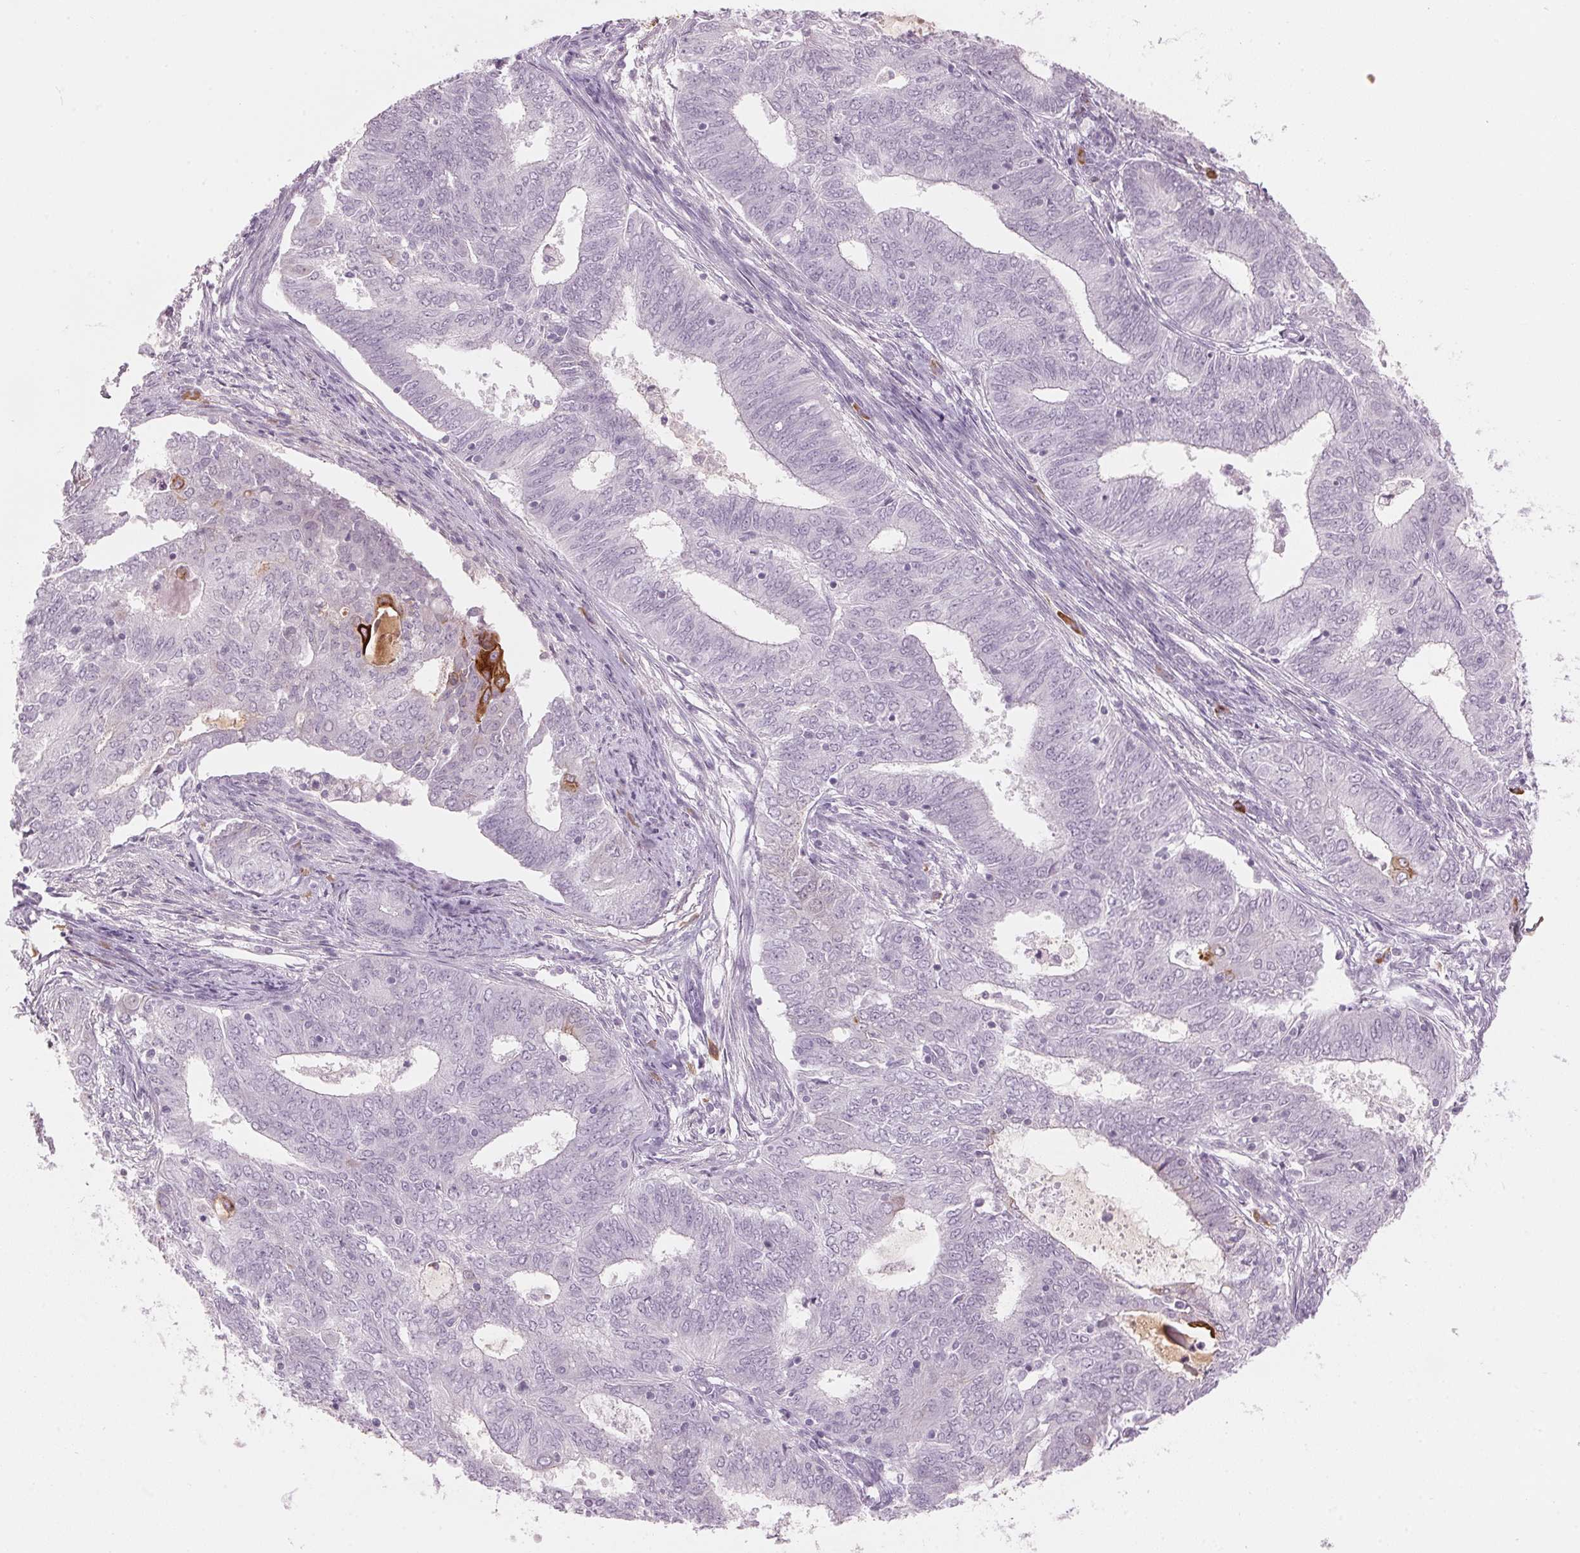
{"staining": {"intensity": "strong", "quantity": "<25%", "location": "cytoplasmic/membranous"}, "tissue": "endometrial cancer", "cell_type": "Tumor cells", "image_type": "cancer", "snomed": [{"axis": "morphology", "description": "Adenocarcinoma, NOS"}, {"axis": "topography", "description": "Endometrium"}], "caption": "Immunohistochemical staining of endometrial adenocarcinoma exhibits medium levels of strong cytoplasmic/membranous staining in about <25% of tumor cells. The staining was performed using DAB (3,3'-diaminobenzidine) to visualize the protein expression in brown, while the nuclei were stained in blue with hematoxylin (Magnification: 20x).", "gene": "SCTR", "patient": {"sex": "female", "age": 62}}